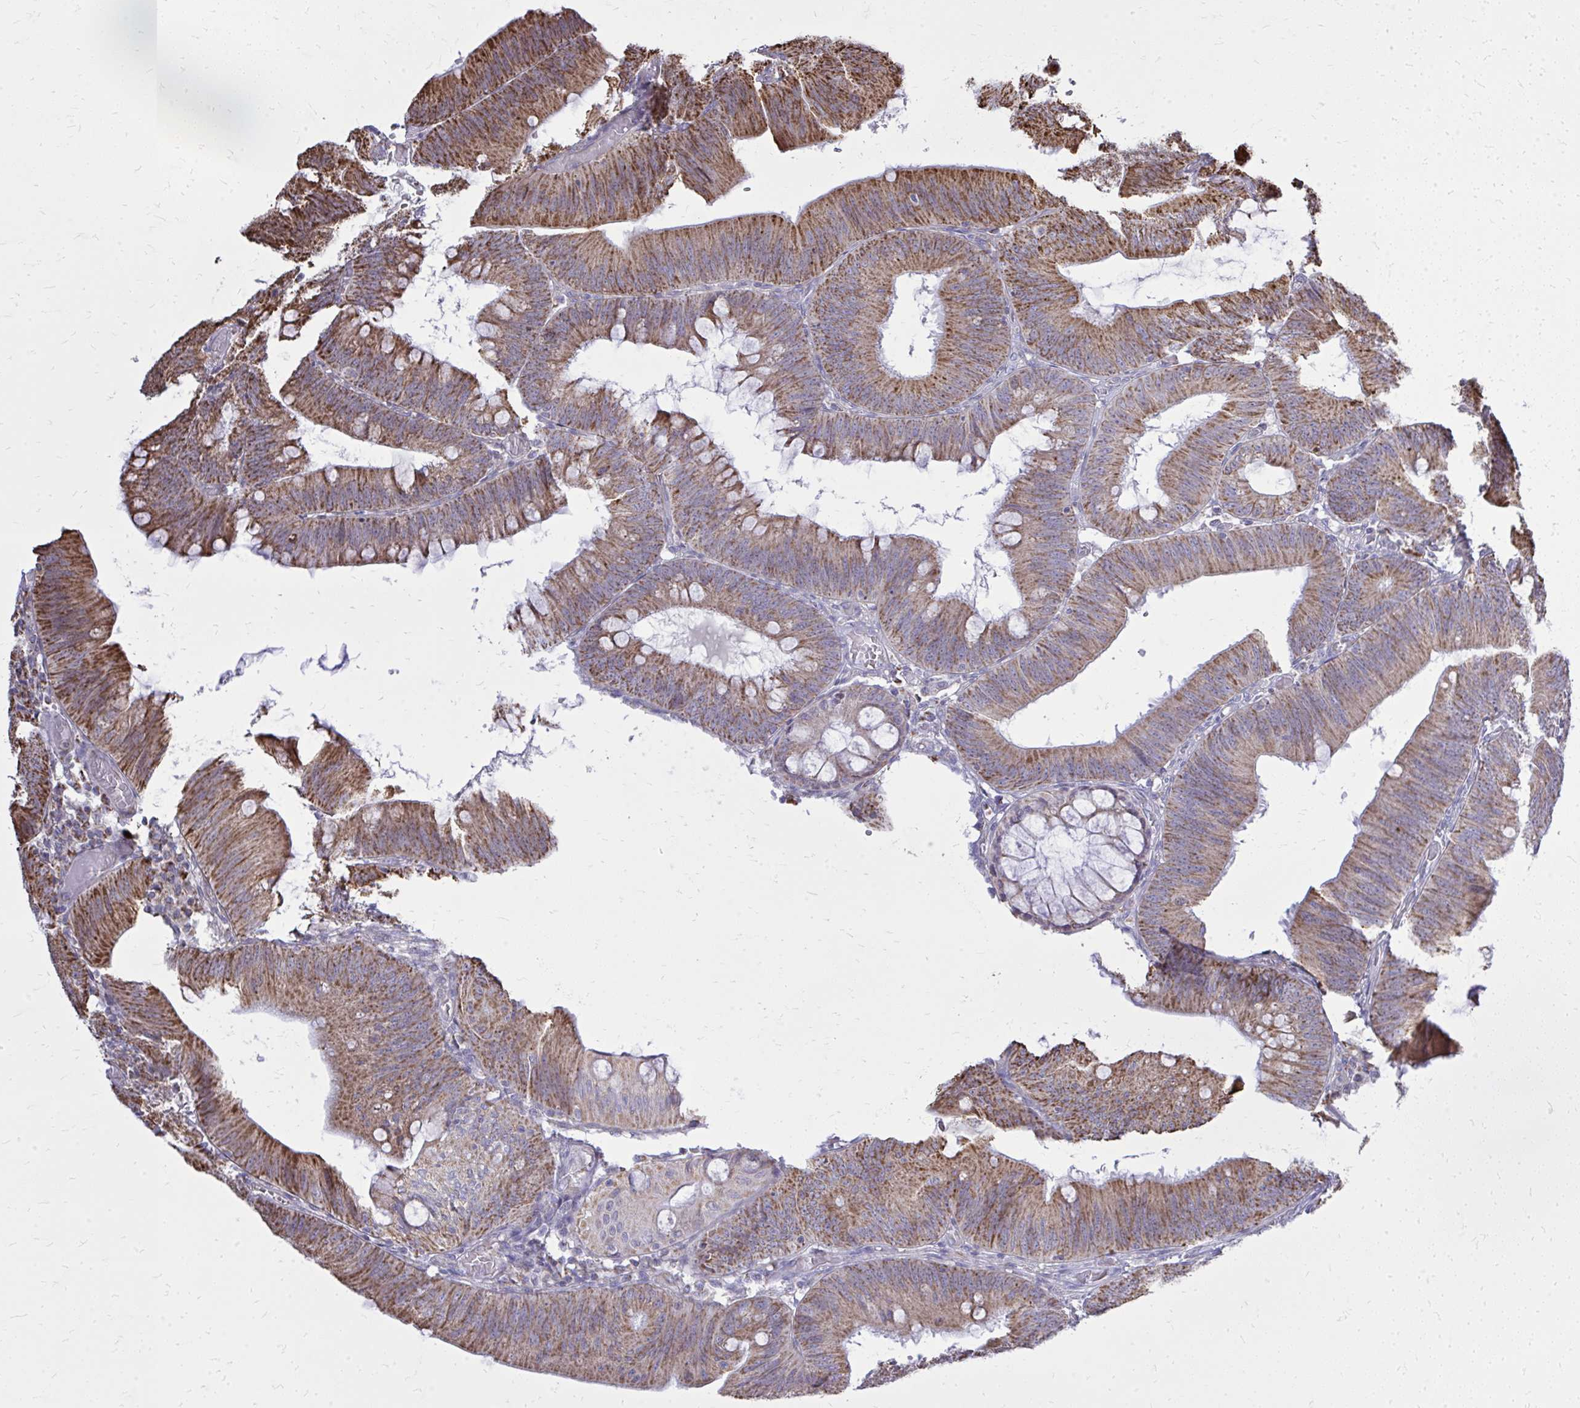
{"staining": {"intensity": "moderate", "quantity": ">75%", "location": "cytoplasmic/membranous"}, "tissue": "colorectal cancer", "cell_type": "Tumor cells", "image_type": "cancer", "snomed": [{"axis": "morphology", "description": "Adenocarcinoma, NOS"}, {"axis": "topography", "description": "Colon"}], "caption": "A brown stain labels moderate cytoplasmic/membranous expression of a protein in colorectal cancer tumor cells.", "gene": "ZNF362", "patient": {"sex": "male", "age": 84}}